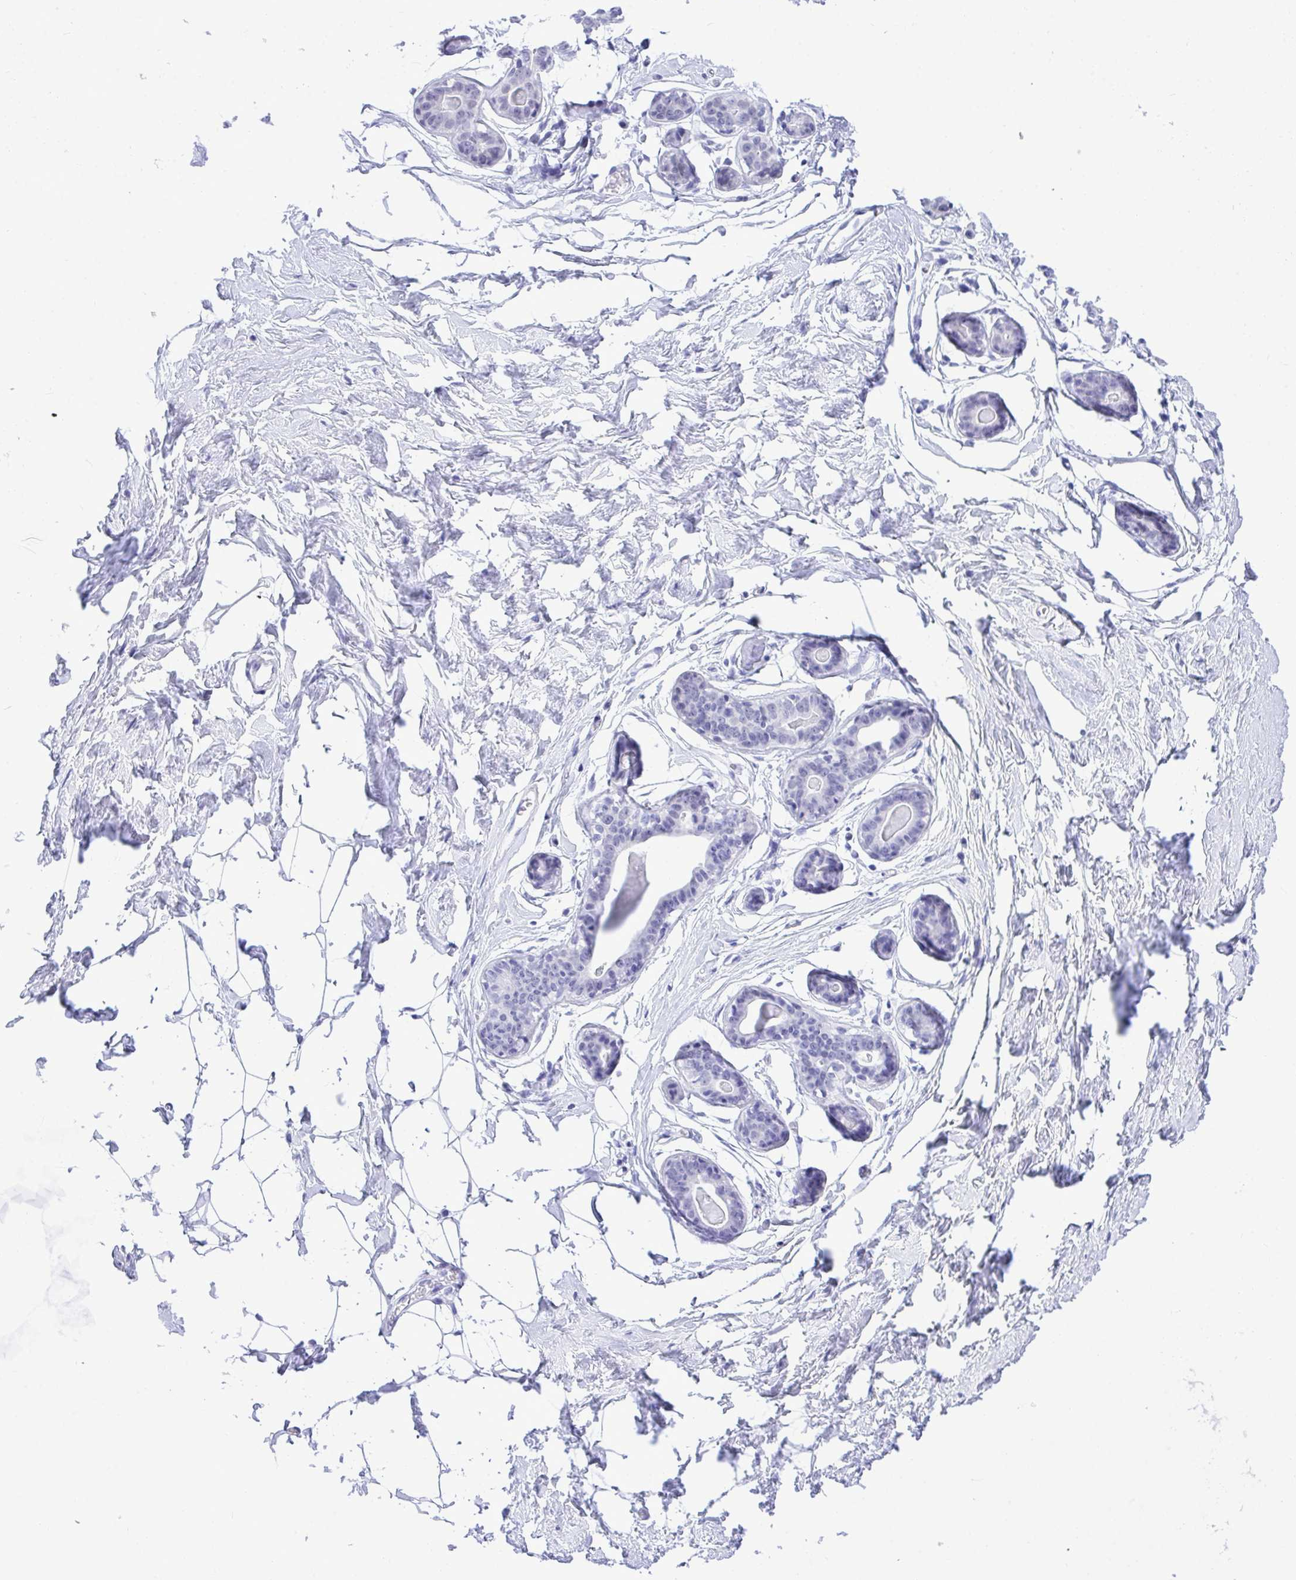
{"staining": {"intensity": "negative", "quantity": "none", "location": "none"}, "tissue": "breast", "cell_type": "Adipocytes", "image_type": "normal", "snomed": [{"axis": "morphology", "description": "Normal tissue, NOS"}, {"axis": "topography", "description": "Breast"}], "caption": "This is an immunohistochemistry image of unremarkable human breast. There is no positivity in adipocytes.", "gene": "THOP1", "patient": {"sex": "female", "age": 45}}